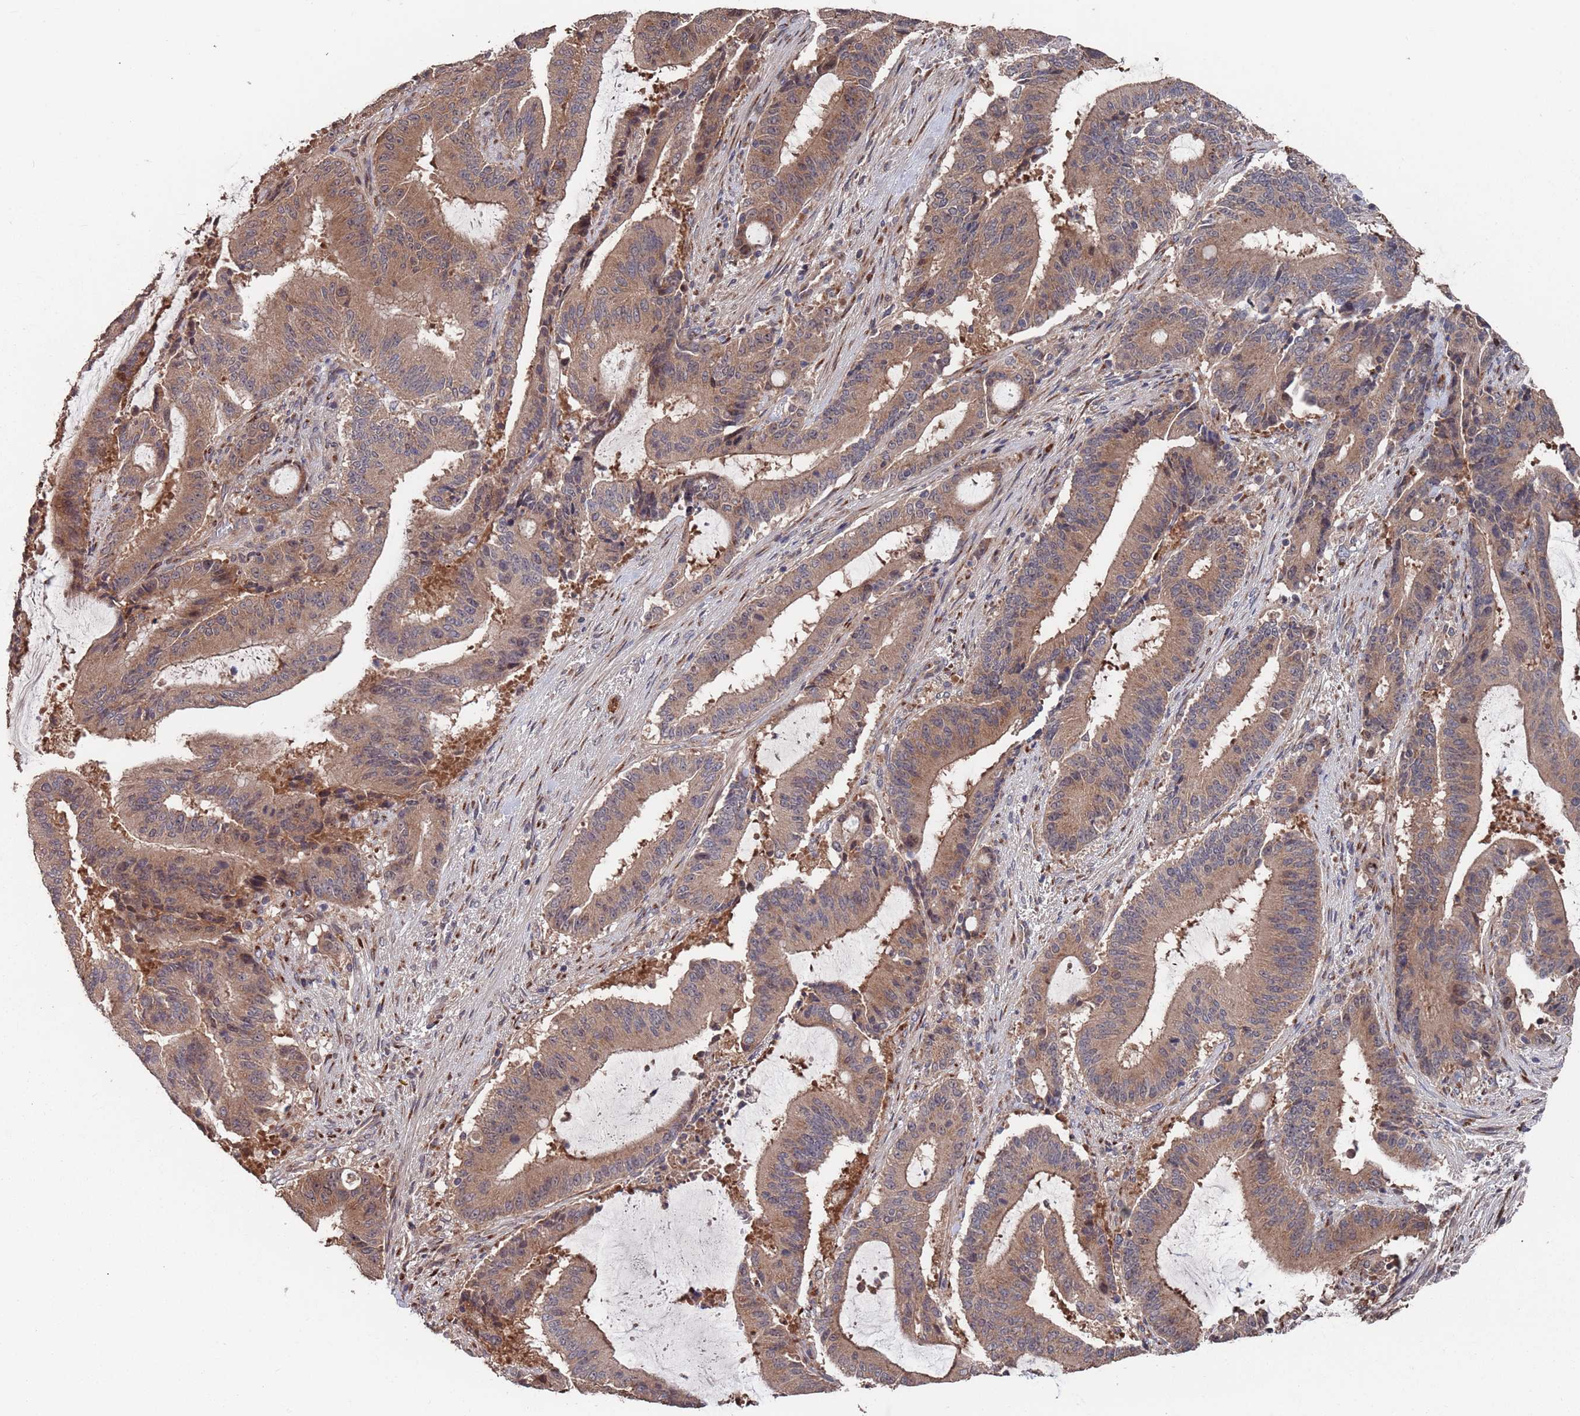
{"staining": {"intensity": "moderate", "quantity": ">75%", "location": "cytoplasmic/membranous"}, "tissue": "liver cancer", "cell_type": "Tumor cells", "image_type": "cancer", "snomed": [{"axis": "morphology", "description": "Normal tissue, NOS"}, {"axis": "morphology", "description": "Cholangiocarcinoma"}, {"axis": "topography", "description": "Liver"}, {"axis": "topography", "description": "Peripheral nerve tissue"}], "caption": "Protein staining of liver cancer (cholangiocarcinoma) tissue displays moderate cytoplasmic/membranous expression in about >75% of tumor cells.", "gene": "UNC45A", "patient": {"sex": "female", "age": 73}}